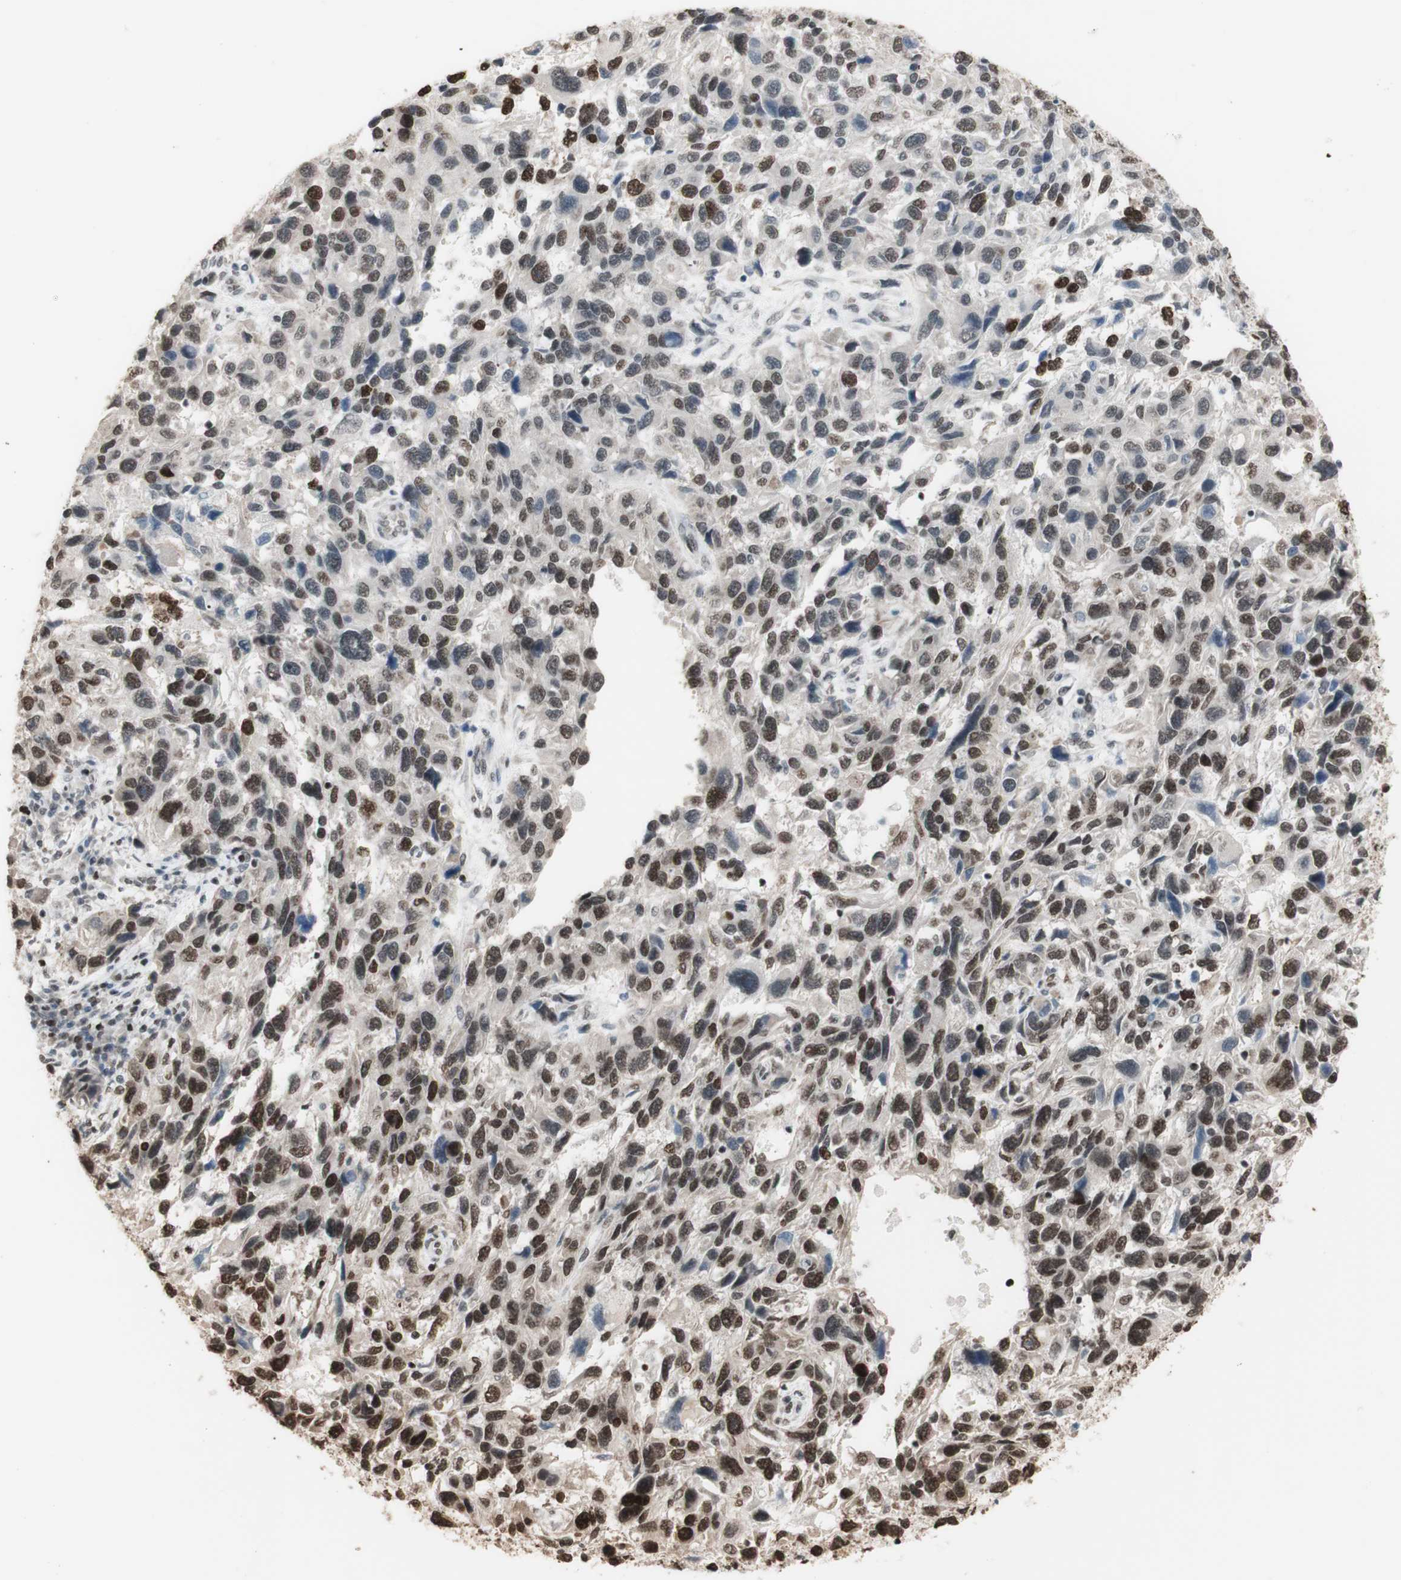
{"staining": {"intensity": "moderate", "quantity": "25%-75%", "location": "nuclear"}, "tissue": "melanoma", "cell_type": "Tumor cells", "image_type": "cancer", "snomed": [{"axis": "morphology", "description": "Malignant melanoma, NOS"}, {"axis": "topography", "description": "Skin"}], "caption": "About 25%-75% of tumor cells in malignant melanoma display moderate nuclear protein positivity as visualized by brown immunohistochemical staining.", "gene": "HNRNPA2B1", "patient": {"sex": "male", "age": 53}}